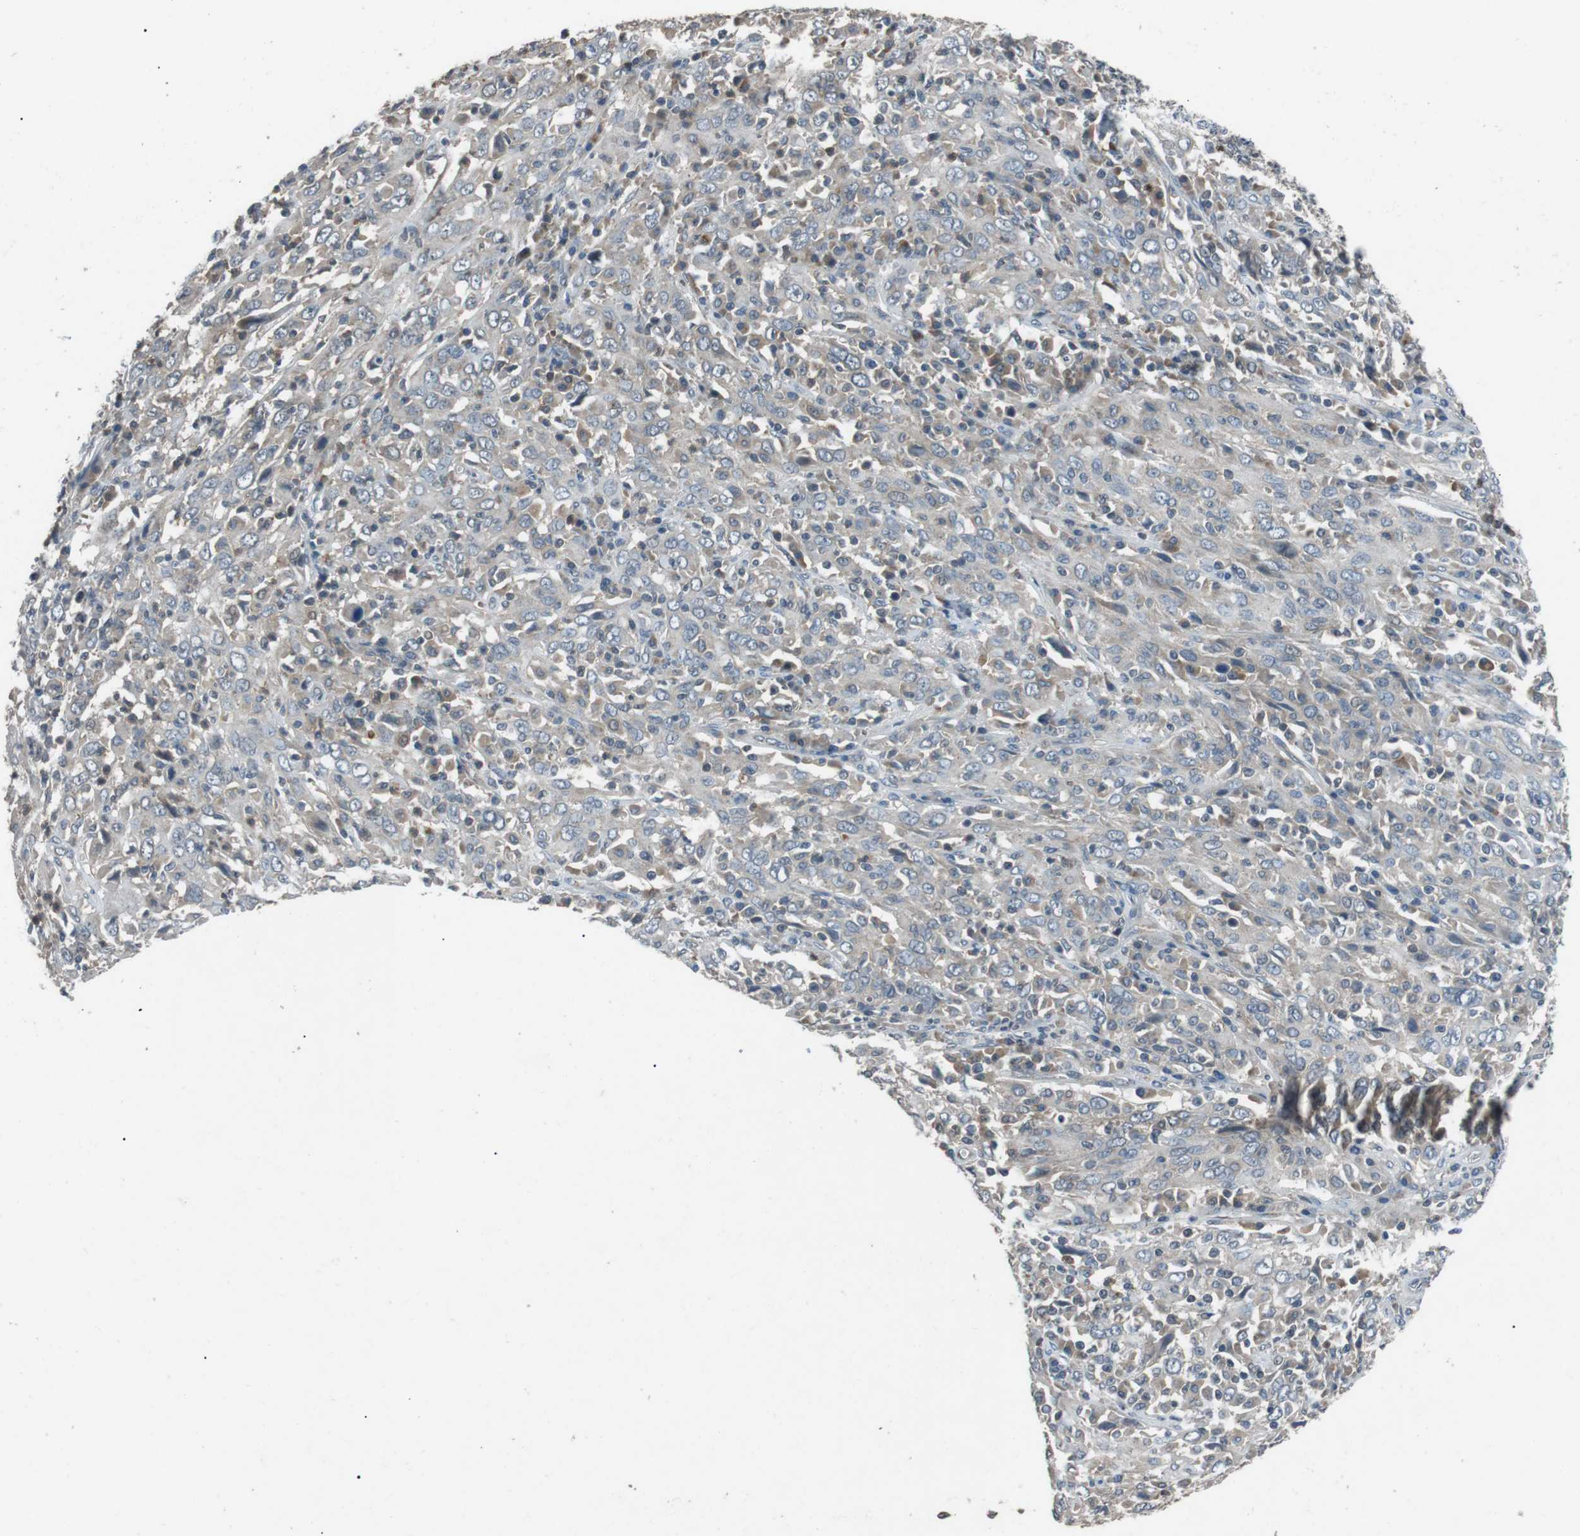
{"staining": {"intensity": "negative", "quantity": "none", "location": "none"}, "tissue": "cervical cancer", "cell_type": "Tumor cells", "image_type": "cancer", "snomed": [{"axis": "morphology", "description": "Squamous cell carcinoma, NOS"}, {"axis": "topography", "description": "Cervix"}], "caption": "The immunohistochemistry (IHC) histopathology image has no significant staining in tumor cells of squamous cell carcinoma (cervical) tissue.", "gene": "NEK7", "patient": {"sex": "female", "age": 46}}